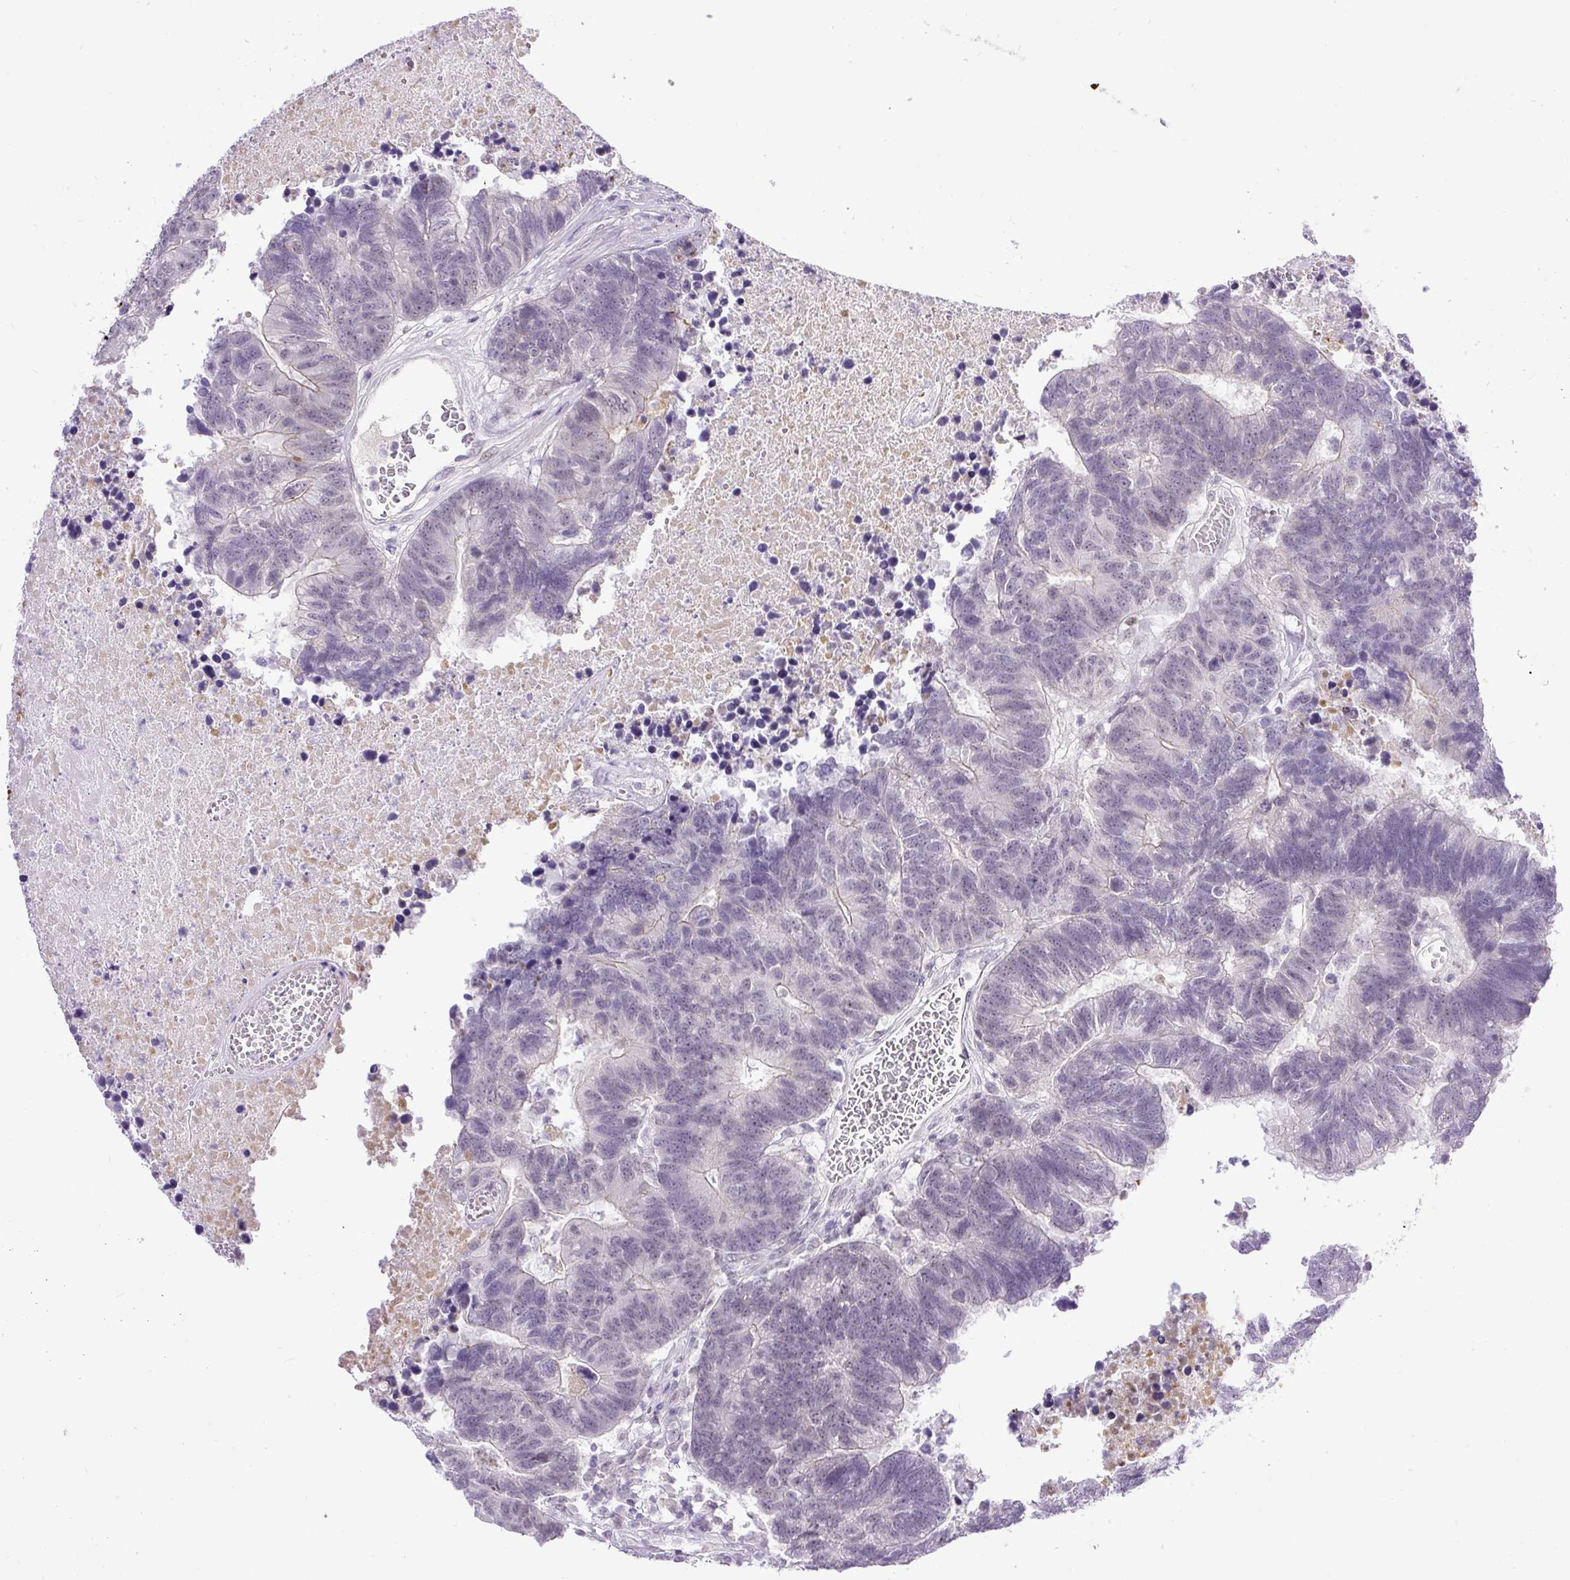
{"staining": {"intensity": "negative", "quantity": "none", "location": "none"}, "tissue": "colorectal cancer", "cell_type": "Tumor cells", "image_type": "cancer", "snomed": [{"axis": "morphology", "description": "Adenocarcinoma, NOS"}, {"axis": "topography", "description": "Colon"}], "caption": "Image shows no protein expression in tumor cells of colorectal adenocarcinoma tissue.", "gene": "WNT10B", "patient": {"sex": "female", "age": 48}}